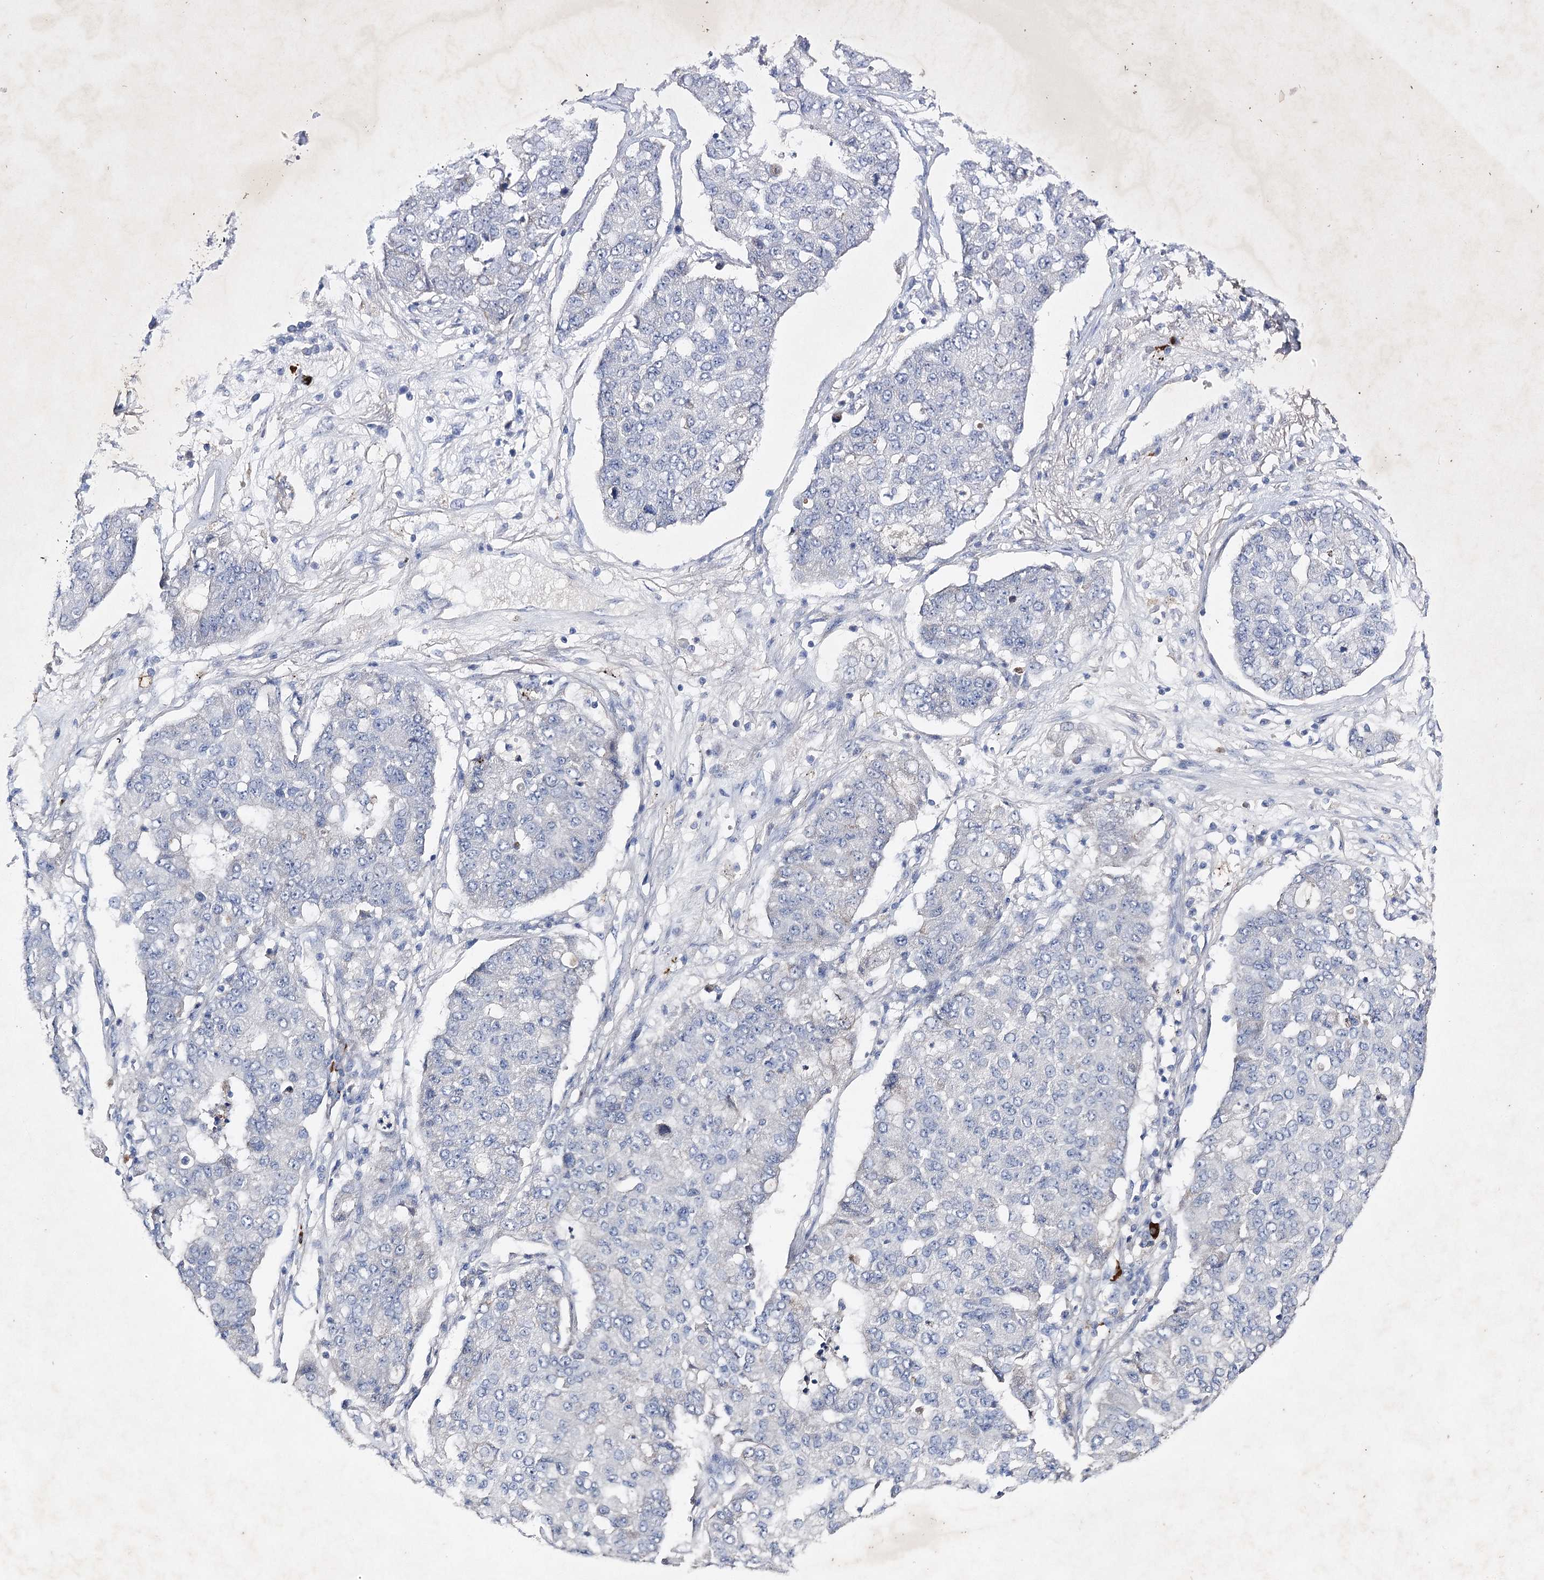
{"staining": {"intensity": "negative", "quantity": "none", "location": "none"}, "tissue": "lung cancer", "cell_type": "Tumor cells", "image_type": "cancer", "snomed": [{"axis": "morphology", "description": "Squamous cell carcinoma, NOS"}, {"axis": "topography", "description": "Lung"}], "caption": "This is an immunohistochemistry micrograph of human squamous cell carcinoma (lung). There is no positivity in tumor cells.", "gene": "COX15", "patient": {"sex": "male", "age": 74}}